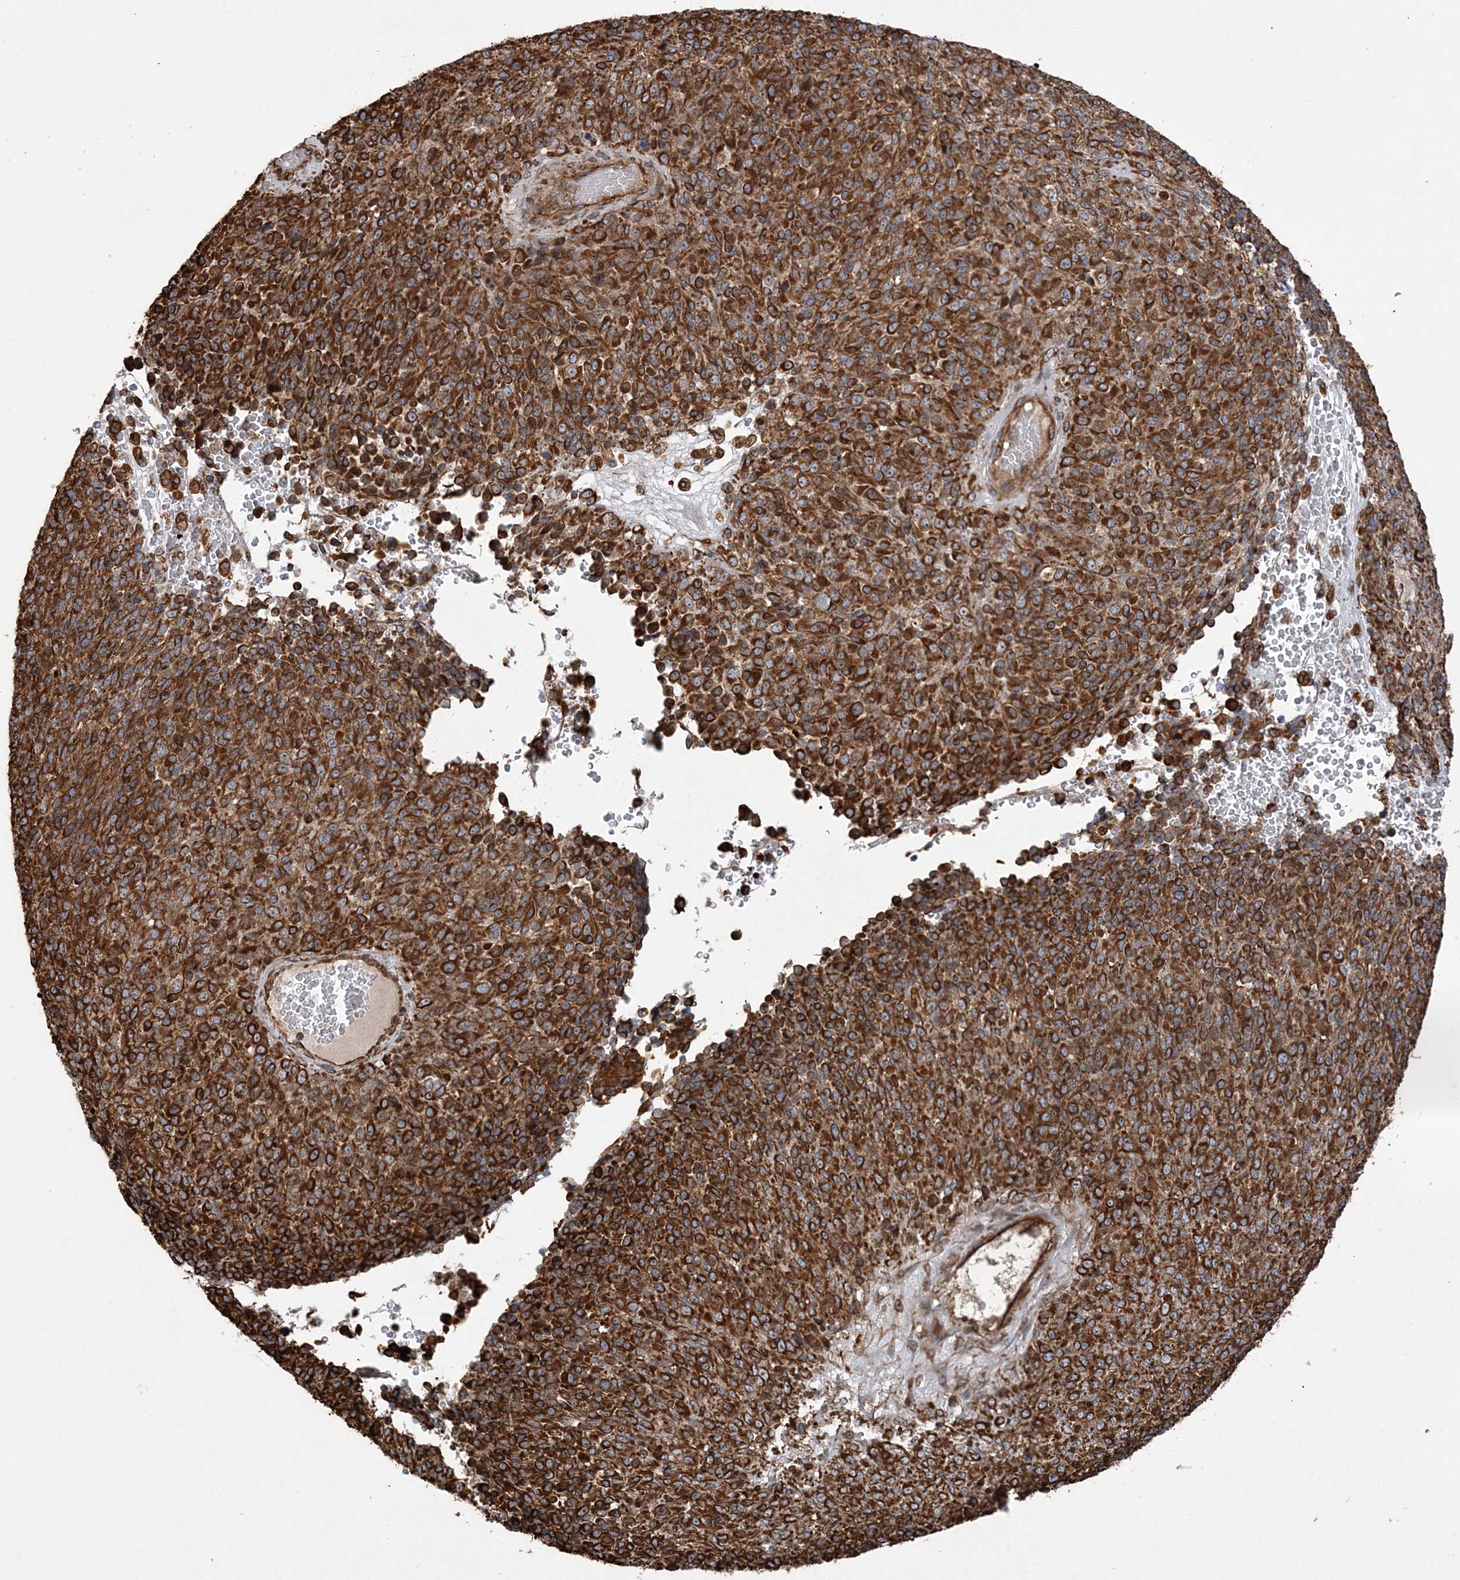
{"staining": {"intensity": "strong", "quantity": ">75%", "location": "cytoplasmic/membranous"}, "tissue": "melanoma", "cell_type": "Tumor cells", "image_type": "cancer", "snomed": [{"axis": "morphology", "description": "Malignant melanoma, Metastatic site"}, {"axis": "topography", "description": "Brain"}], "caption": "IHC histopathology image of neoplastic tissue: melanoma stained using immunohistochemistry demonstrates high levels of strong protein expression localized specifically in the cytoplasmic/membranous of tumor cells, appearing as a cytoplasmic/membranous brown color.", "gene": "FAM114A2", "patient": {"sex": "female", "age": 56}}